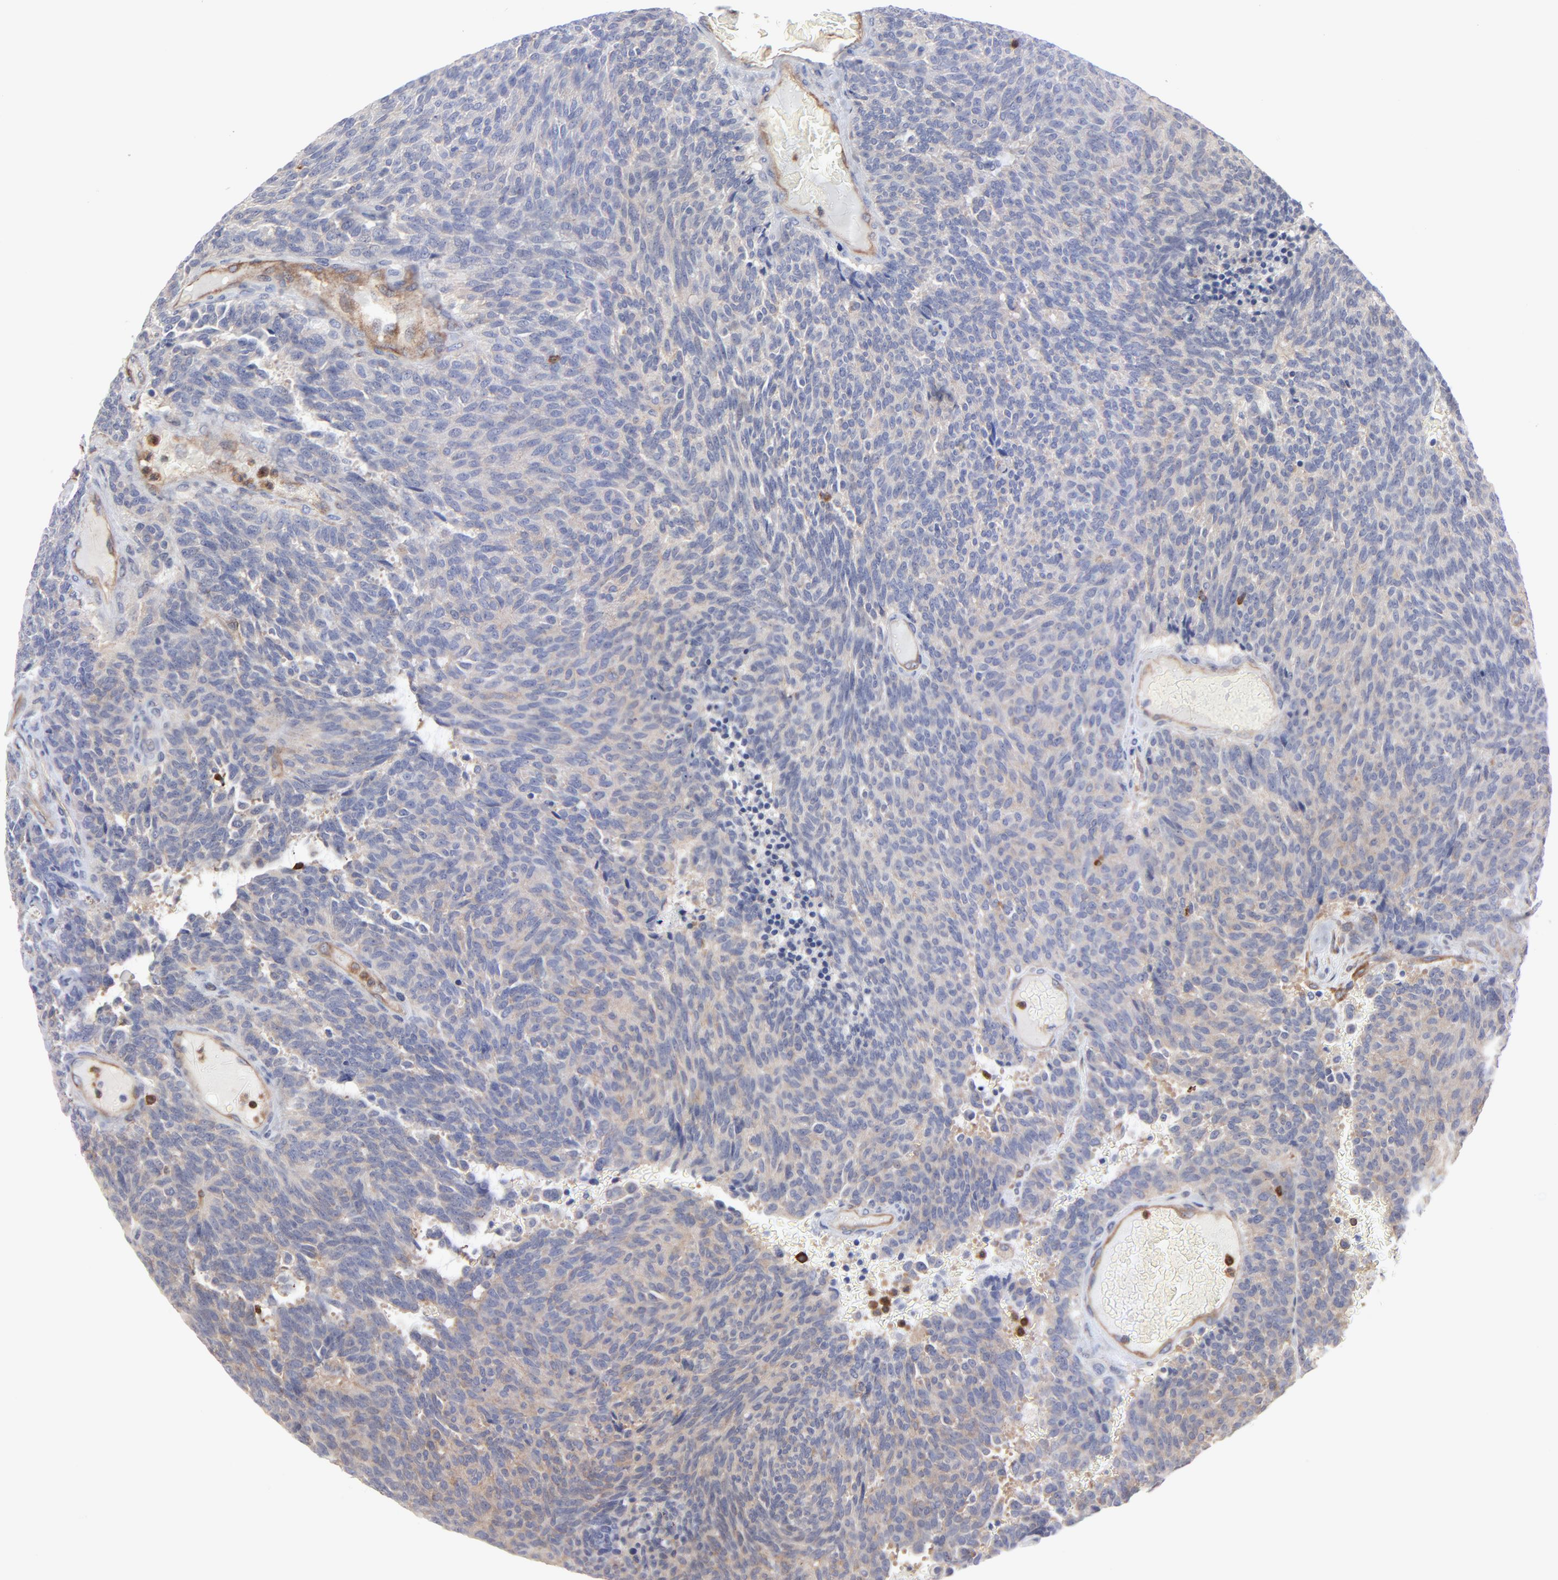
{"staining": {"intensity": "weak", "quantity": "25%-75%", "location": "cytoplasmic/membranous"}, "tissue": "carcinoid", "cell_type": "Tumor cells", "image_type": "cancer", "snomed": [{"axis": "morphology", "description": "Carcinoid, malignant, NOS"}, {"axis": "topography", "description": "Pancreas"}], "caption": "A brown stain shows weak cytoplasmic/membranous expression of a protein in carcinoid tumor cells.", "gene": "PXN", "patient": {"sex": "female", "age": 54}}